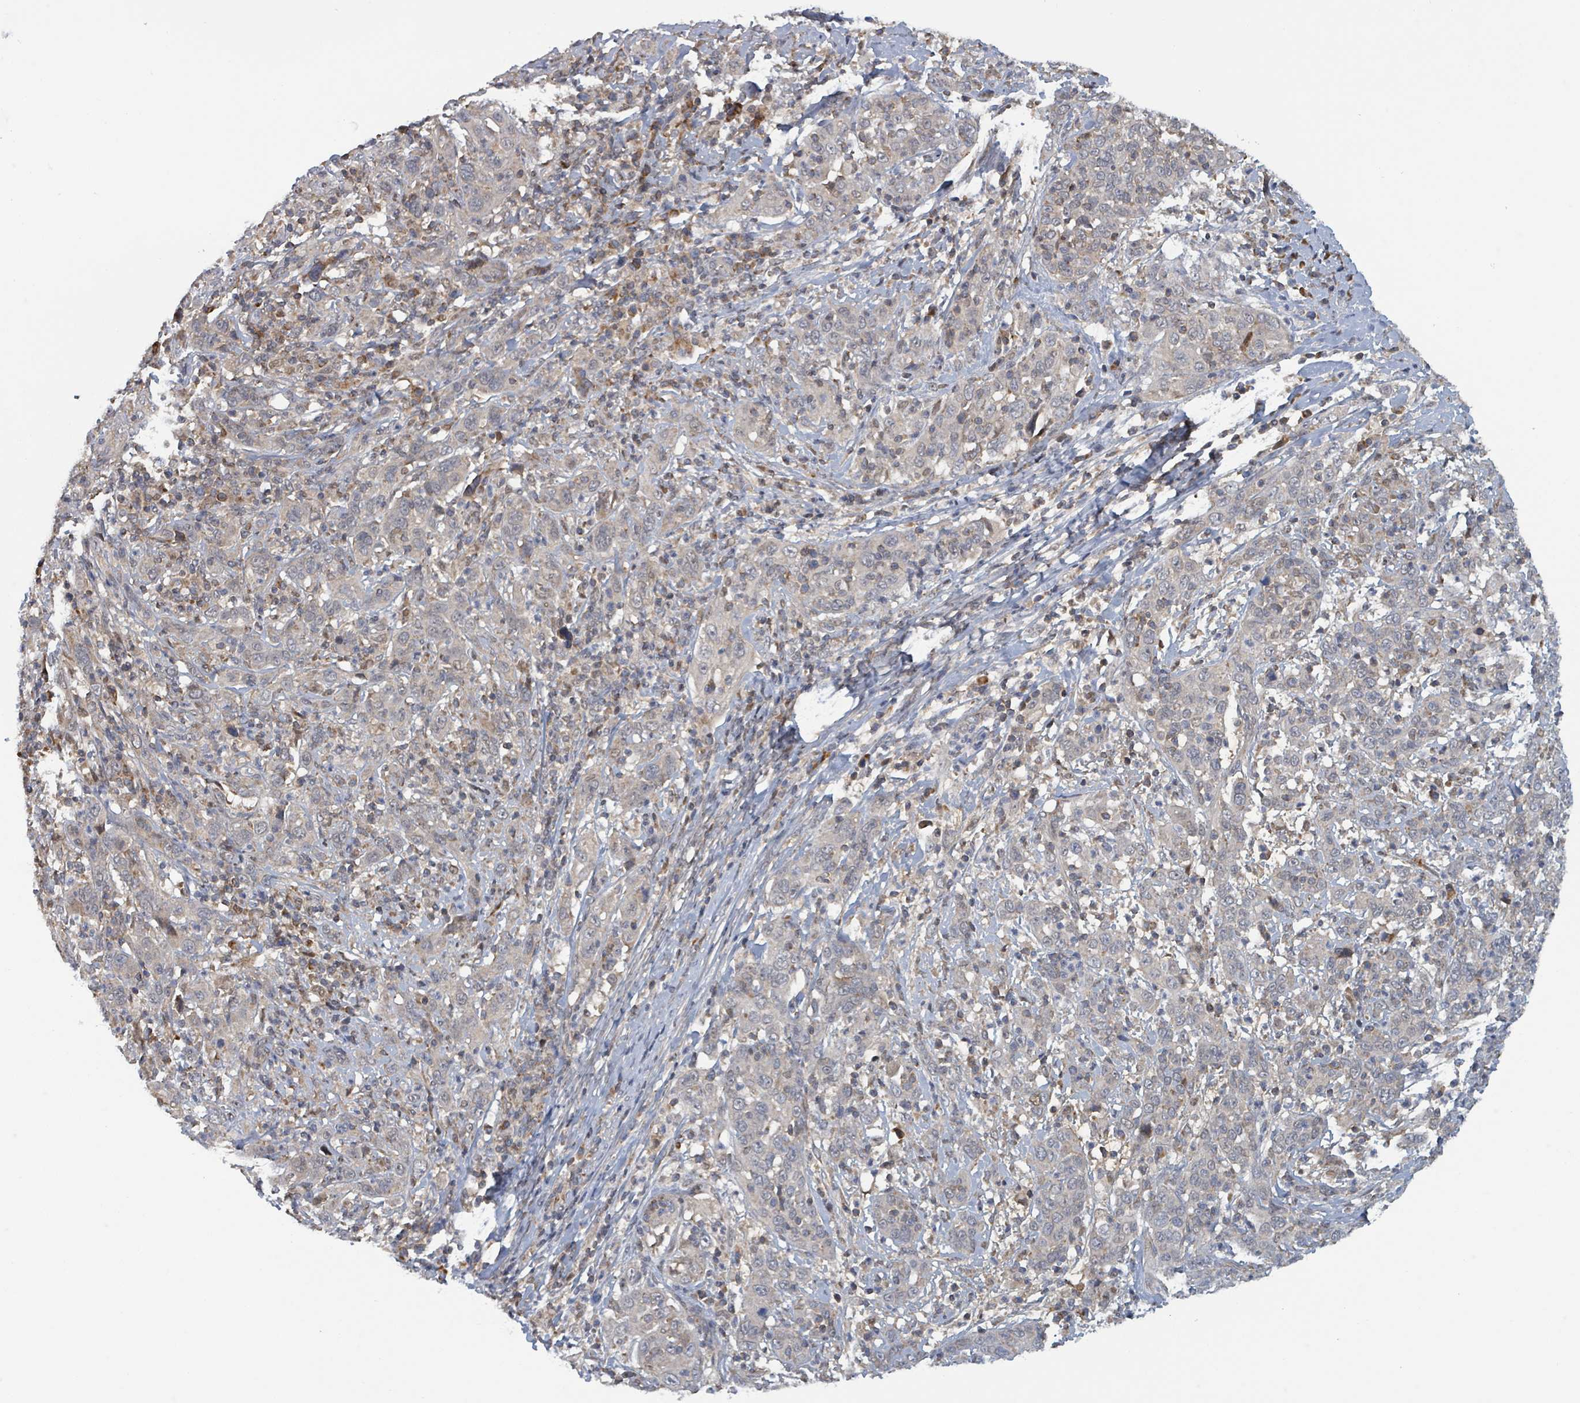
{"staining": {"intensity": "negative", "quantity": "none", "location": "none"}, "tissue": "cervical cancer", "cell_type": "Tumor cells", "image_type": "cancer", "snomed": [{"axis": "morphology", "description": "Squamous cell carcinoma, NOS"}, {"axis": "topography", "description": "Cervix"}], "caption": "An IHC micrograph of cervical cancer (squamous cell carcinoma) is shown. There is no staining in tumor cells of cervical cancer (squamous cell carcinoma).", "gene": "HIVEP1", "patient": {"sex": "female", "age": 46}}